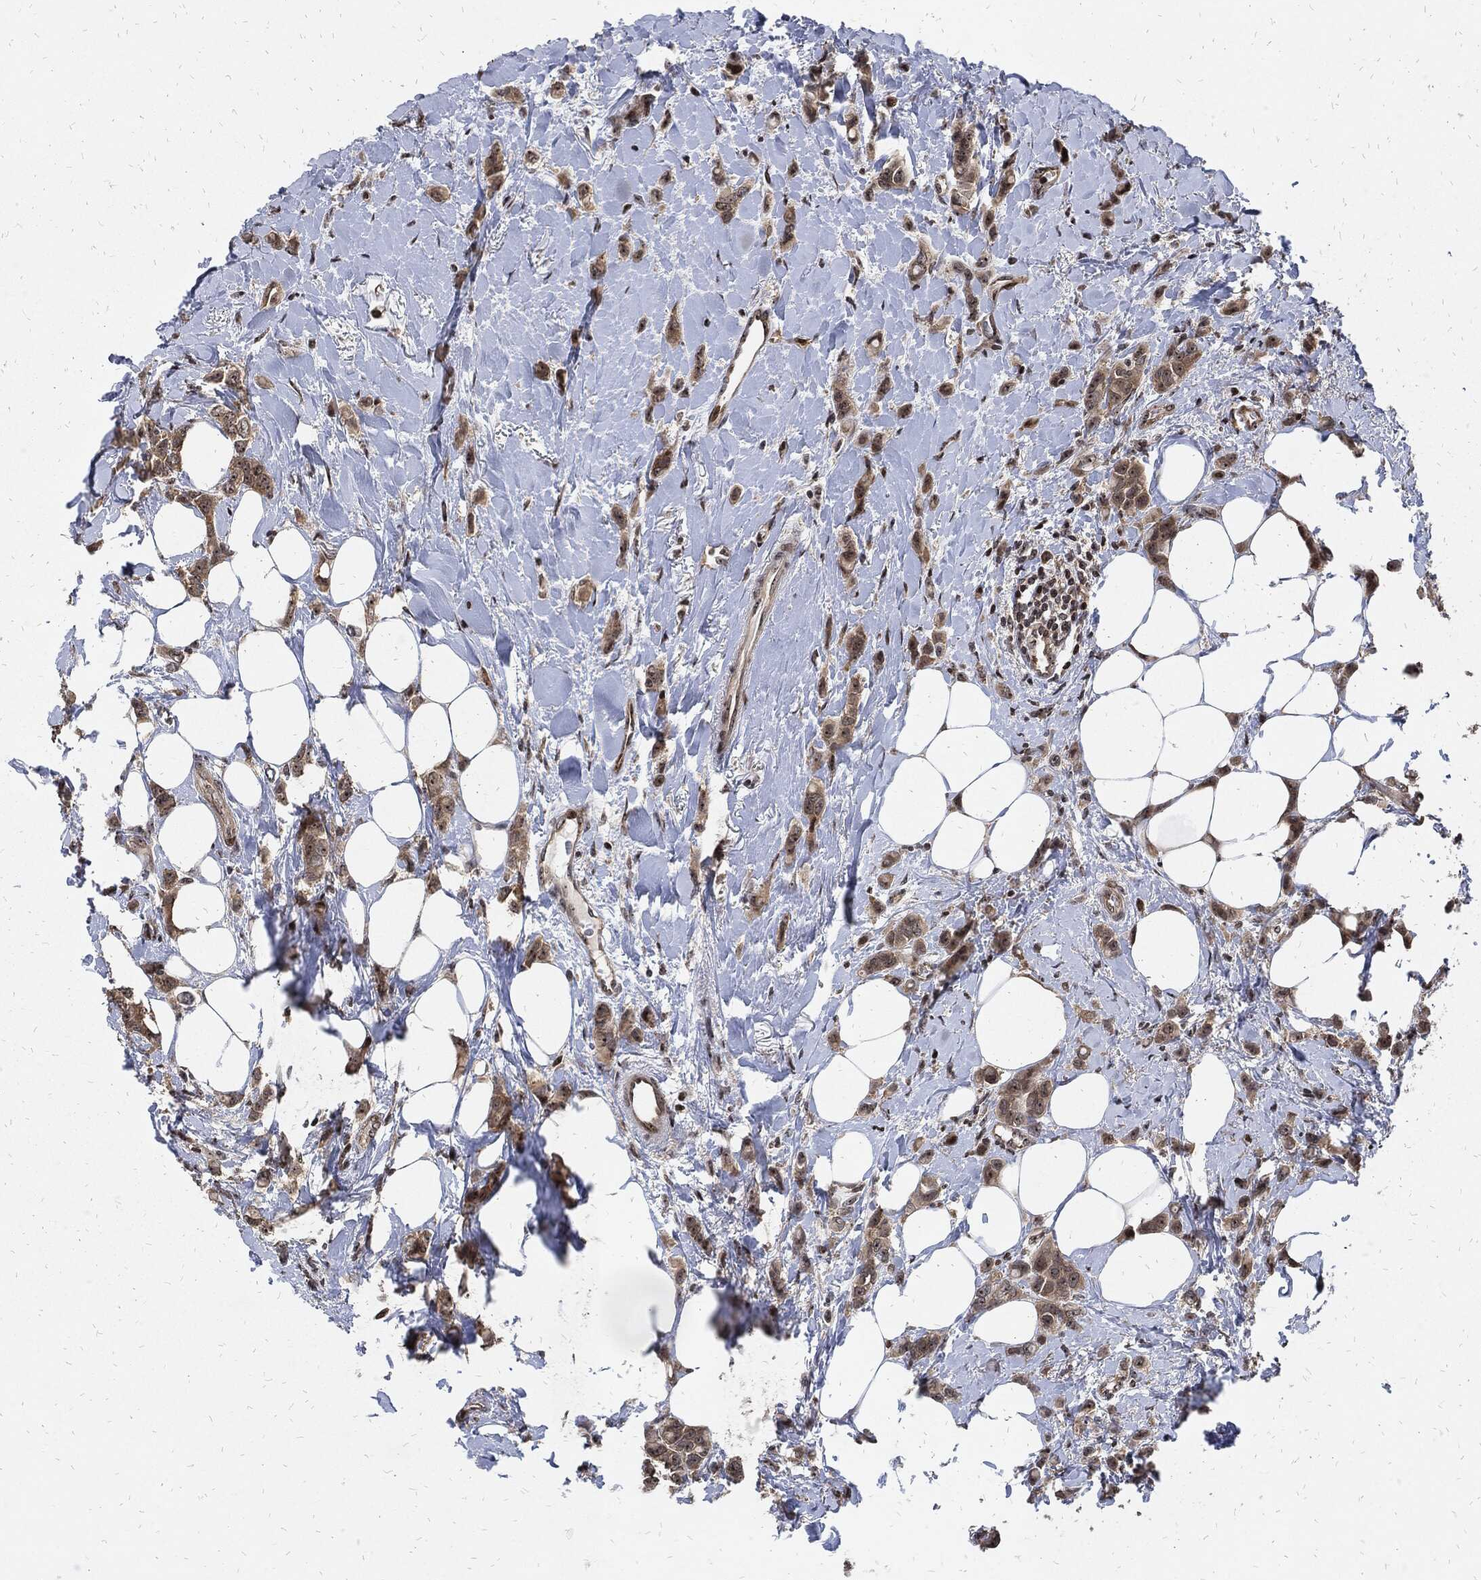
{"staining": {"intensity": "negative", "quantity": "none", "location": "none"}, "tissue": "breast cancer", "cell_type": "Tumor cells", "image_type": "cancer", "snomed": [{"axis": "morphology", "description": "Lobular carcinoma"}, {"axis": "topography", "description": "Breast"}], "caption": "Immunohistochemical staining of human breast cancer (lobular carcinoma) displays no significant staining in tumor cells.", "gene": "ZNF775", "patient": {"sex": "female", "age": 66}}